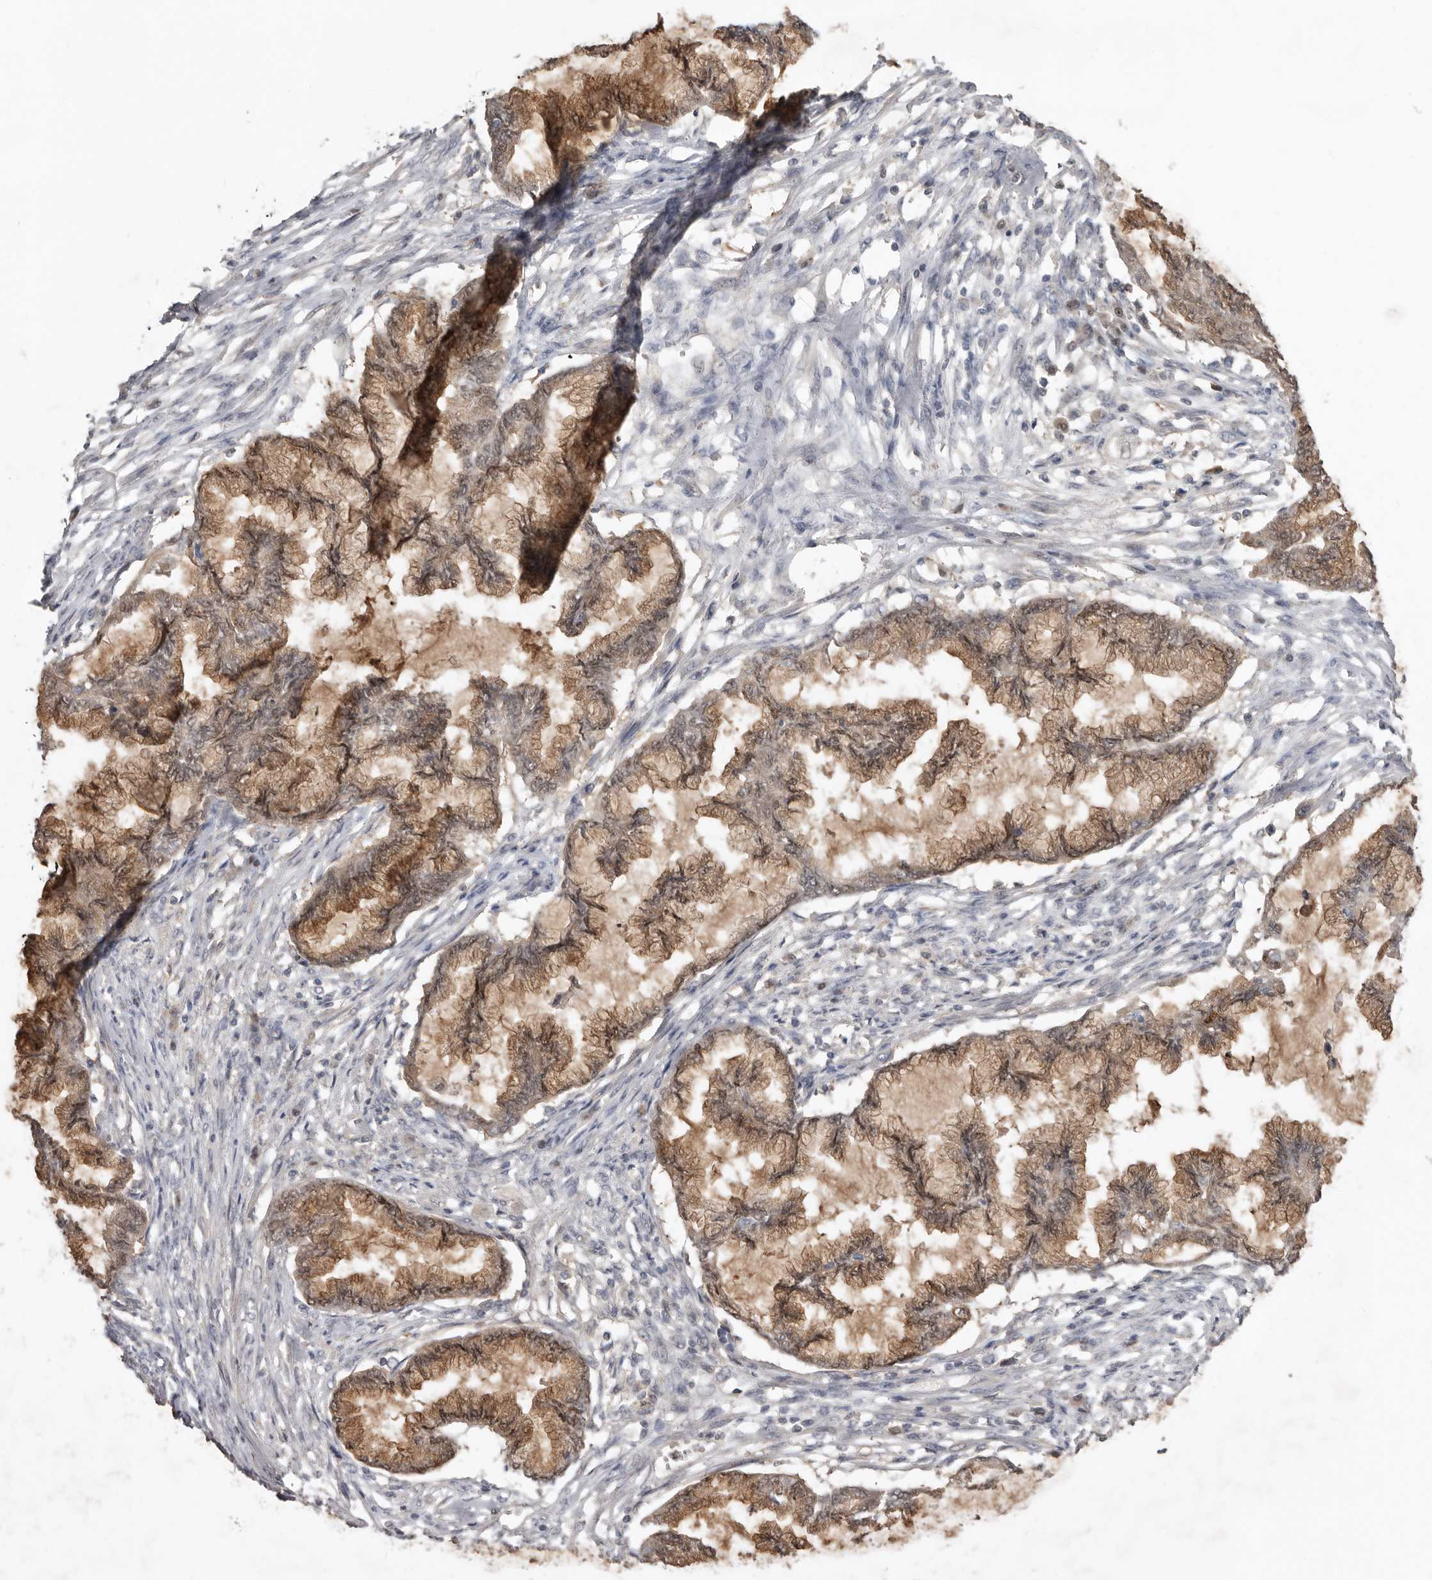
{"staining": {"intensity": "moderate", "quantity": ">75%", "location": "cytoplasmic/membranous,nuclear"}, "tissue": "endometrial cancer", "cell_type": "Tumor cells", "image_type": "cancer", "snomed": [{"axis": "morphology", "description": "Adenocarcinoma, NOS"}, {"axis": "topography", "description": "Endometrium"}], "caption": "Human endometrial cancer (adenocarcinoma) stained with a brown dye displays moderate cytoplasmic/membranous and nuclear positive positivity in about >75% of tumor cells.", "gene": "RBKS", "patient": {"sex": "female", "age": 86}}